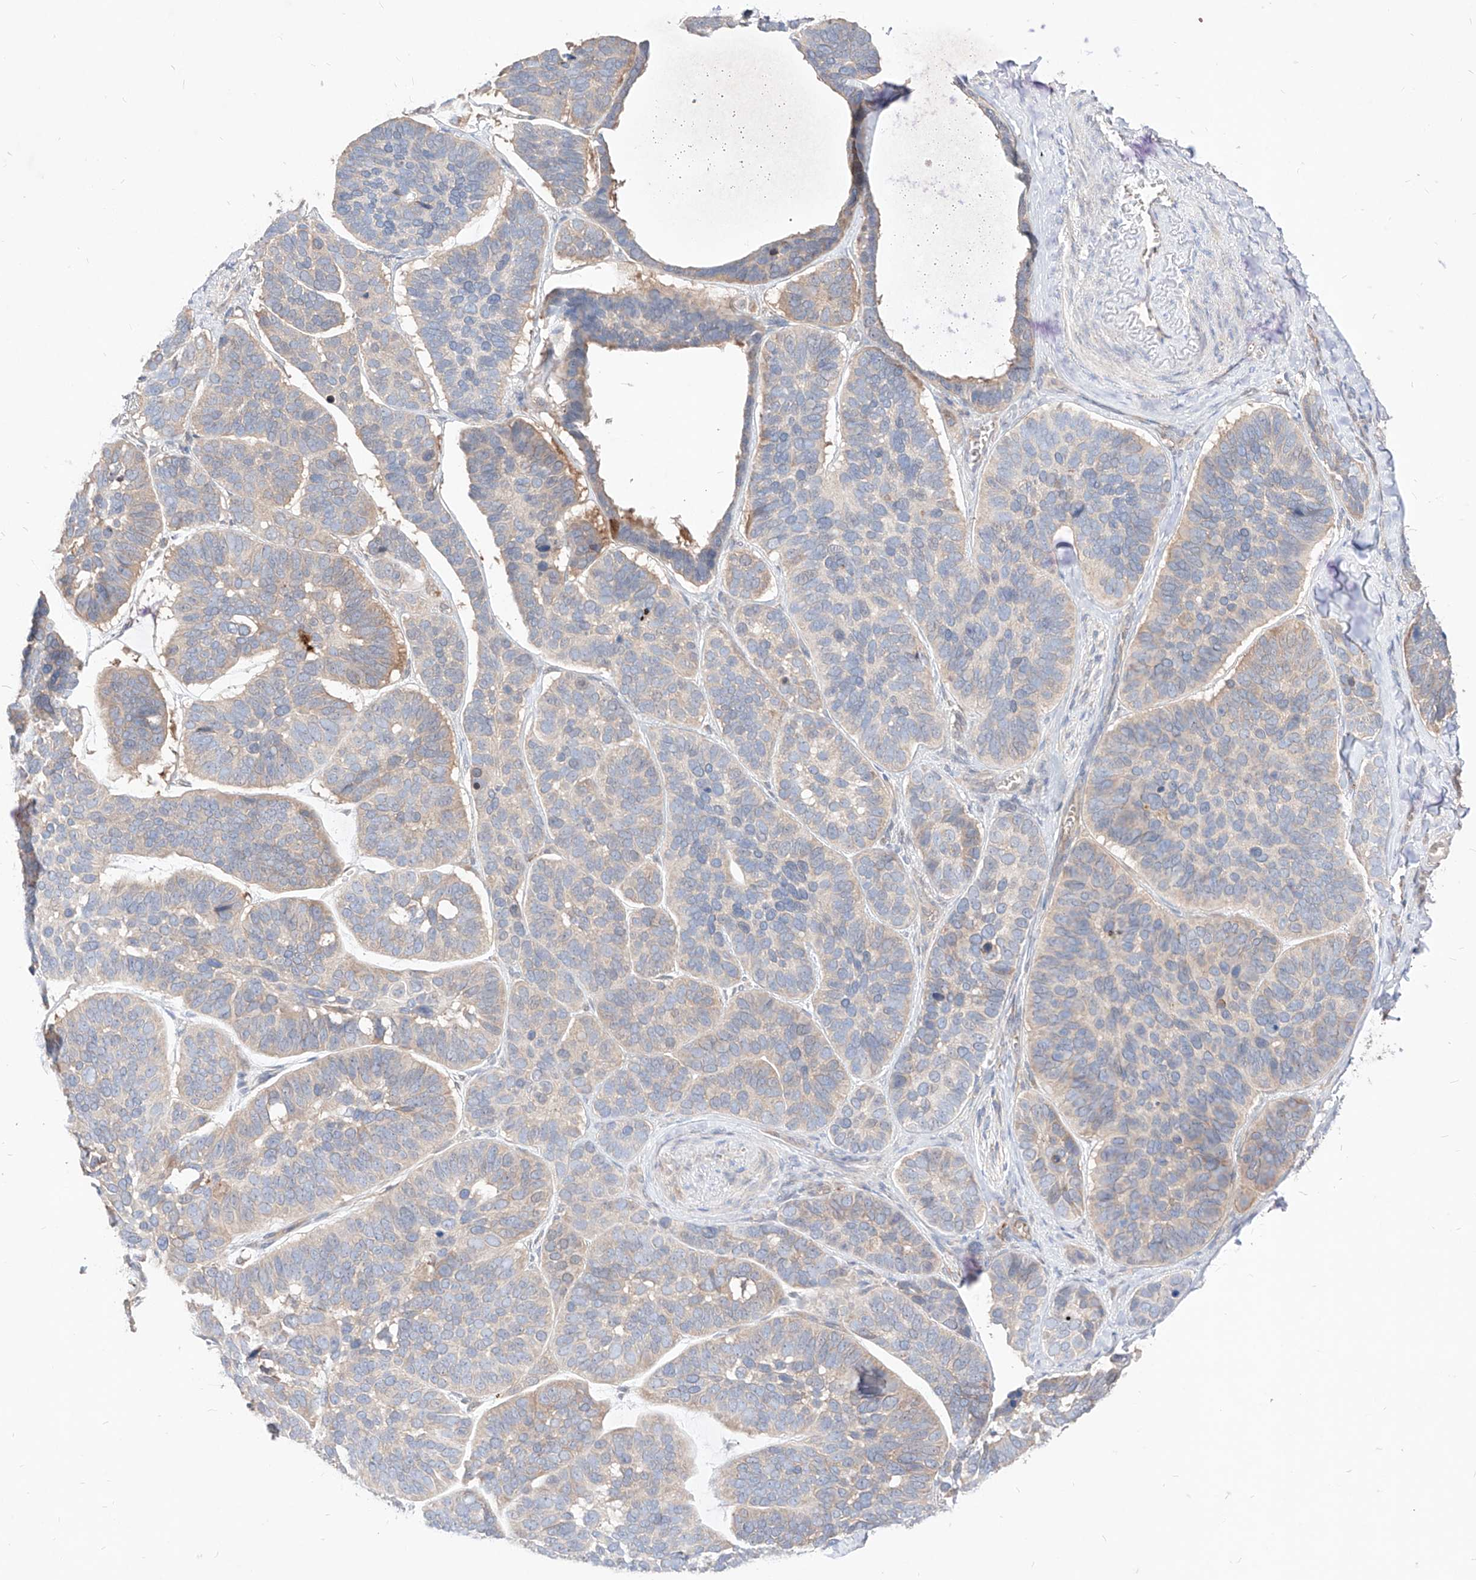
{"staining": {"intensity": "weak", "quantity": "<25%", "location": "cytoplasmic/membranous"}, "tissue": "skin cancer", "cell_type": "Tumor cells", "image_type": "cancer", "snomed": [{"axis": "morphology", "description": "Basal cell carcinoma"}, {"axis": "topography", "description": "Skin"}], "caption": "A photomicrograph of human skin basal cell carcinoma is negative for staining in tumor cells.", "gene": "TSNAX", "patient": {"sex": "male", "age": 62}}